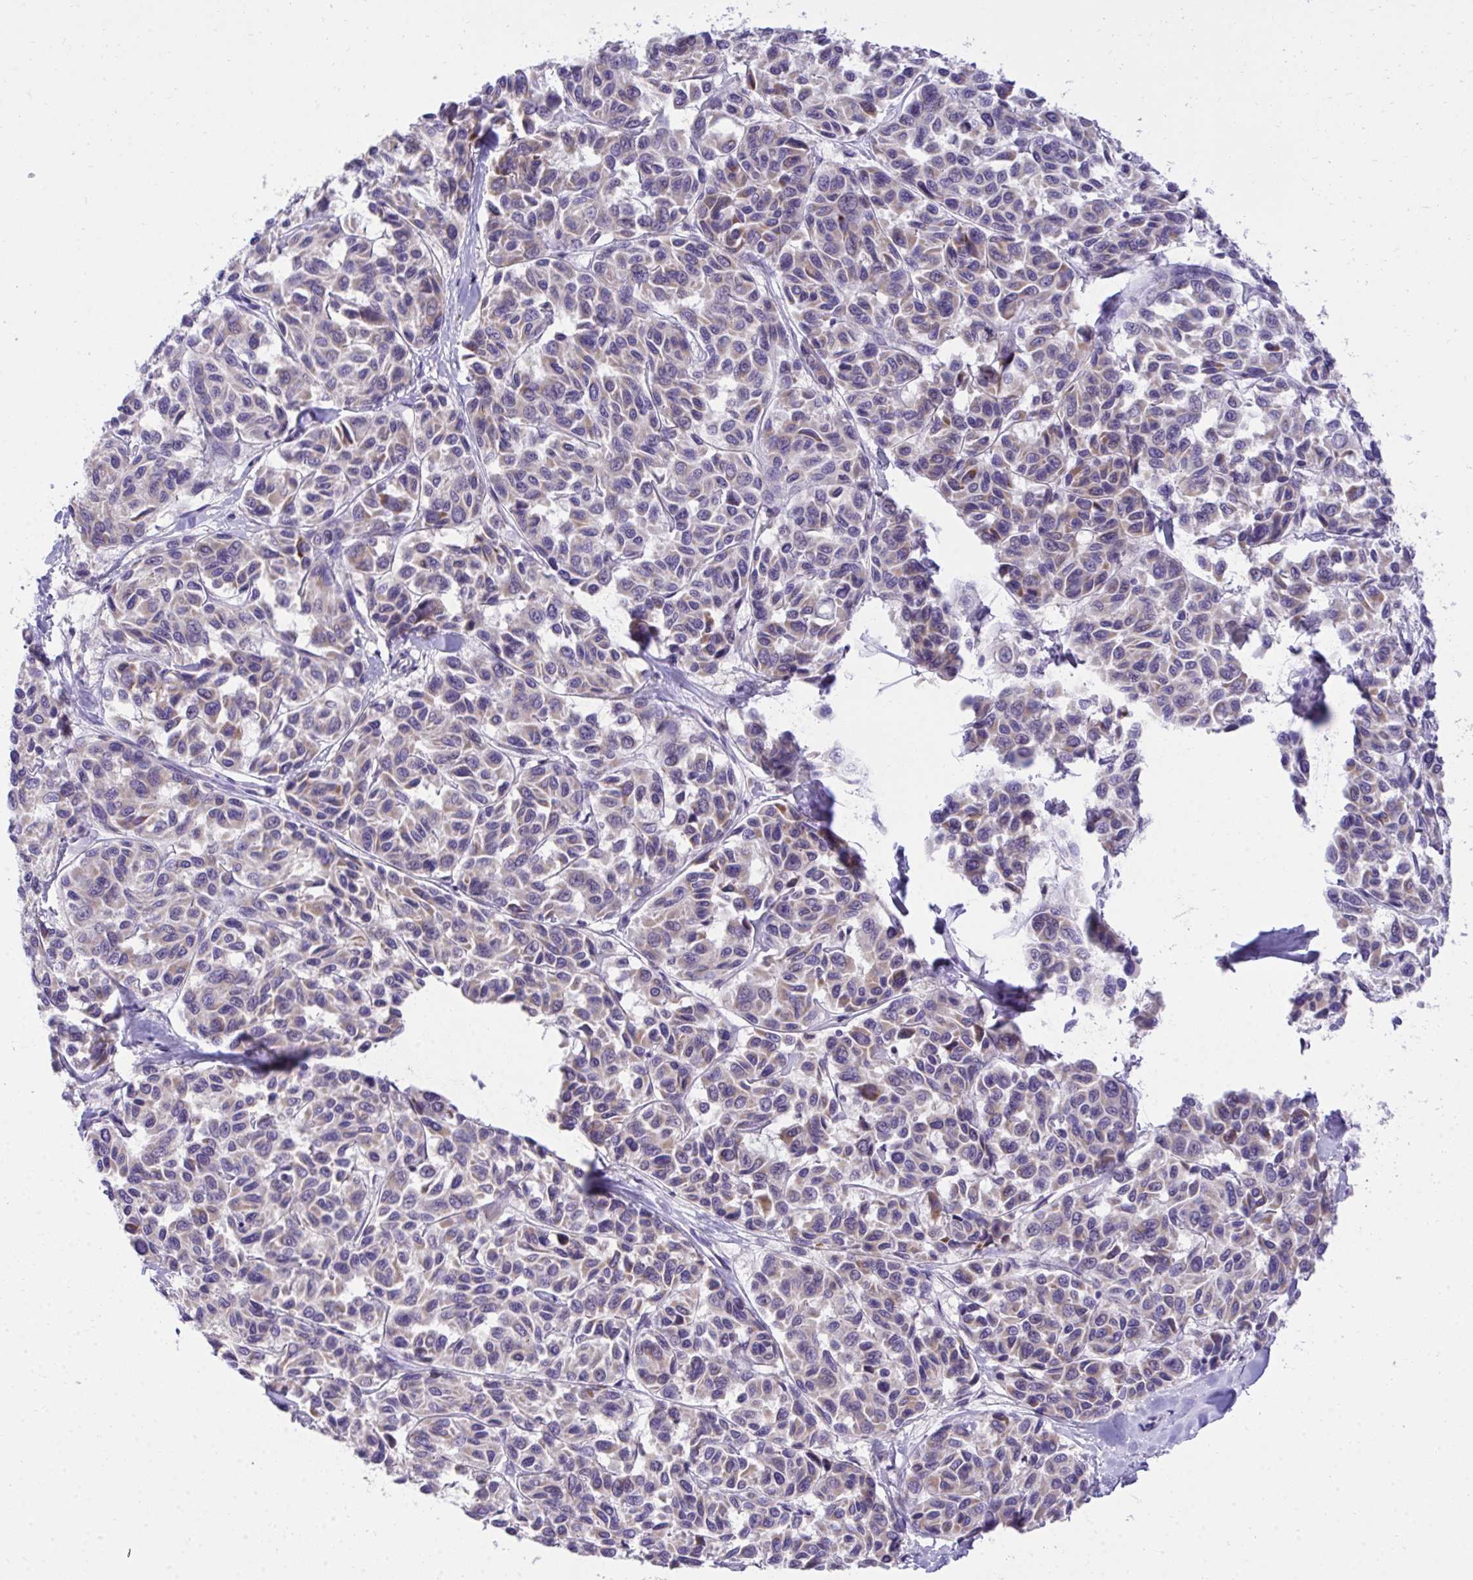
{"staining": {"intensity": "weak", "quantity": "25%-75%", "location": "cytoplasmic/membranous"}, "tissue": "melanoma", "cell_type": "Tumor cells", "image_type": "cancer", "snomed": [{"axis": "morphology", "description": "Malignant melanoma, NOS"}, {"axis": "topography", "description": "Skin"}], "caption": "Protein analysis of malignant melanoma tissue shows weak cytoplasmic/membranous positivity in approximately 25%-75% of tumor cells. The protein of interest is stained brown, and the nuclei are stained in blue (DAB IHC with brightfield microscopy, high magnification).", "gene": "TMCO5A", "patient": {"sex": "female", "age": 66}}